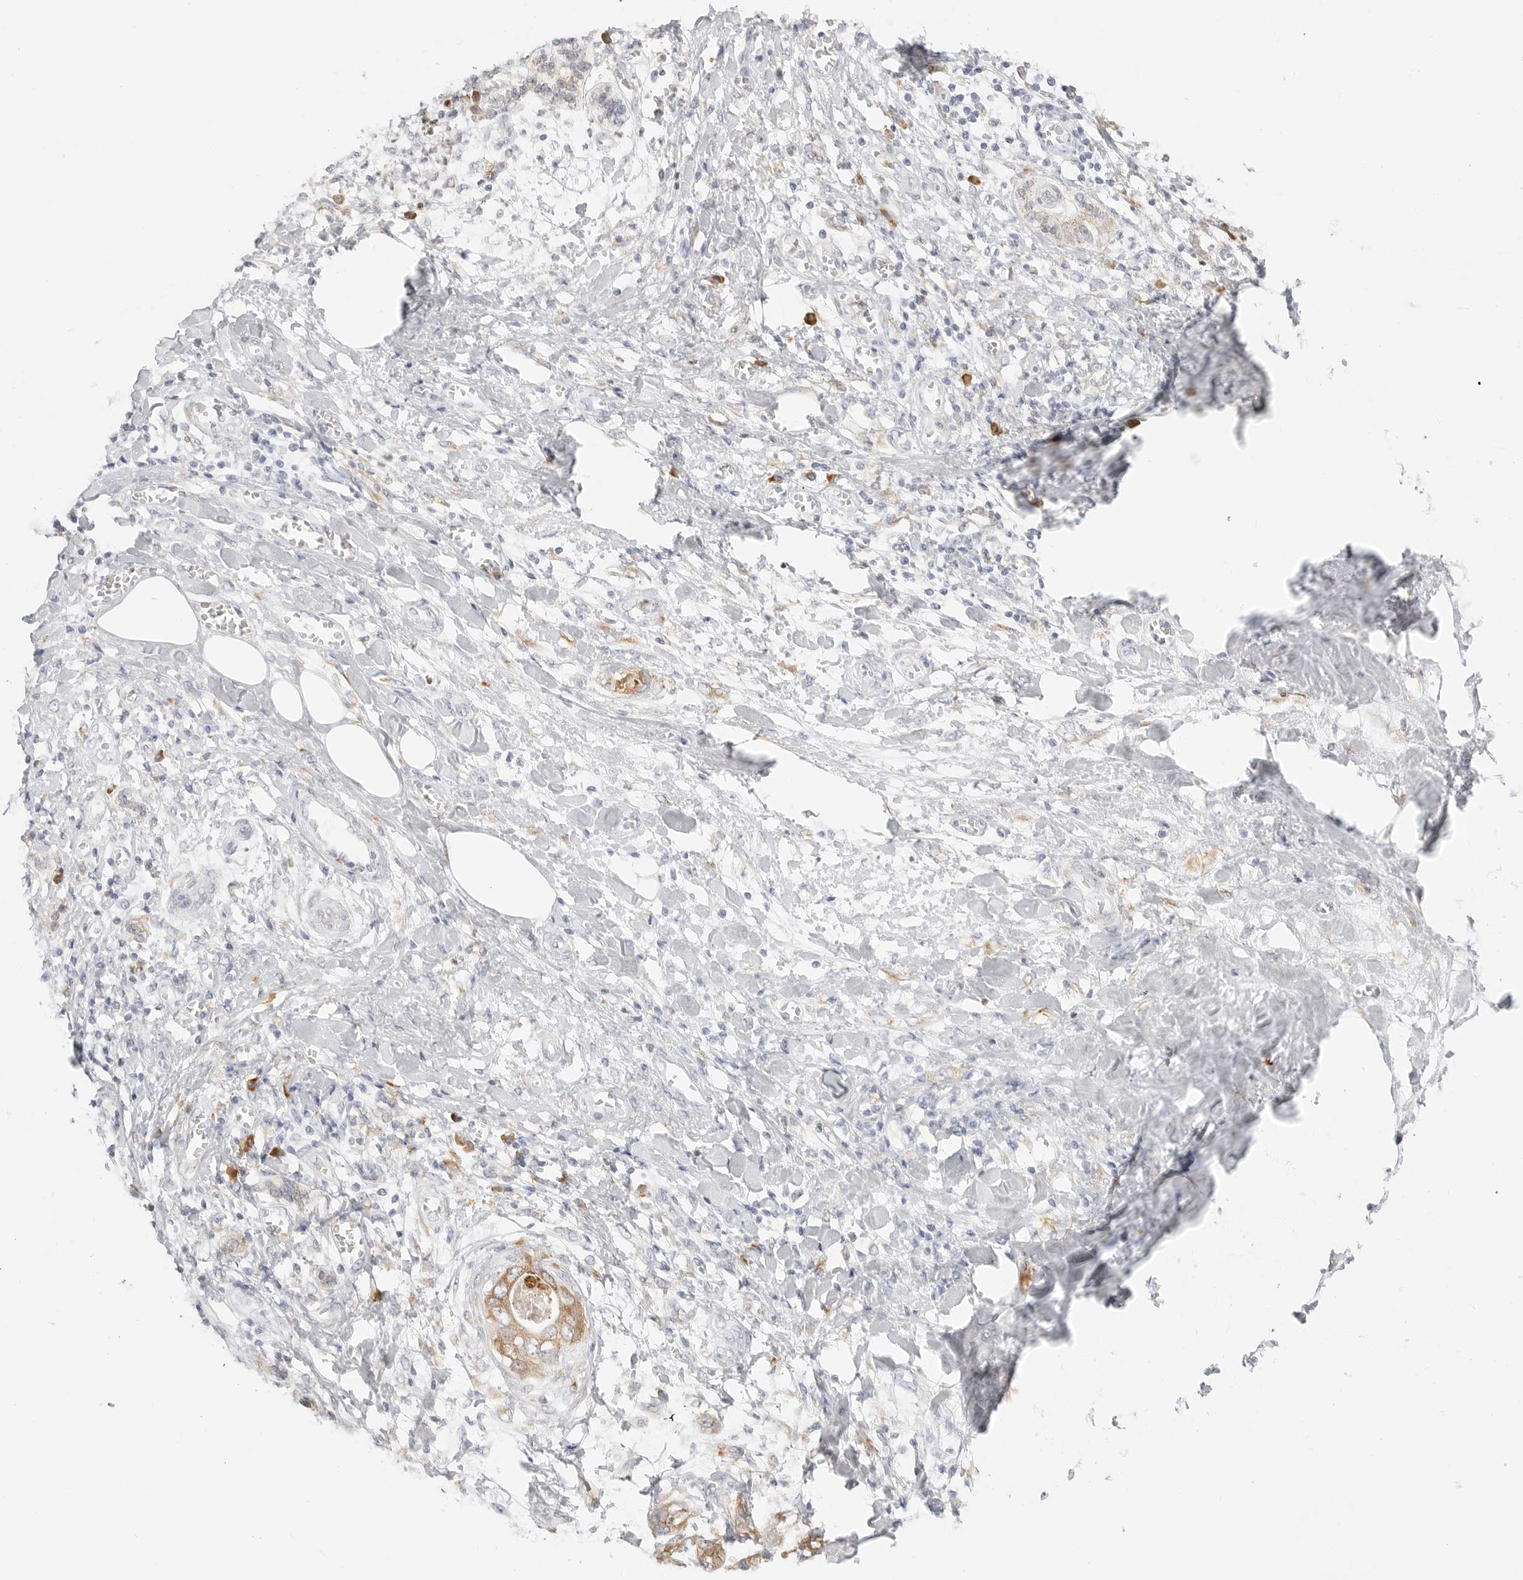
{"staining": {"intensity": "moderate", "quantity": ">75%", "location": "cytoplasmic/membranous"}, "tissue": "pancreatic cancer", "cell_type": "Tumor cells", "image_type": "cancer", "snomed": [{"axis": "morphology", "description": "Adenocarcinoma, NOS"}, {"axis": "topography", "description": "Pancreas"}], "caption": "Protein staining of adenocarcinoma (pancreatic) tissue displays moderate cytoplasmic/membranous positivity in approximately >75% of tumor cells. Immunohistochemistry (ihc) stains the protein in brown and the nuclei are stained blue.", "gene": "THEM4", "patient": {"sex": "female", "age": 78}}